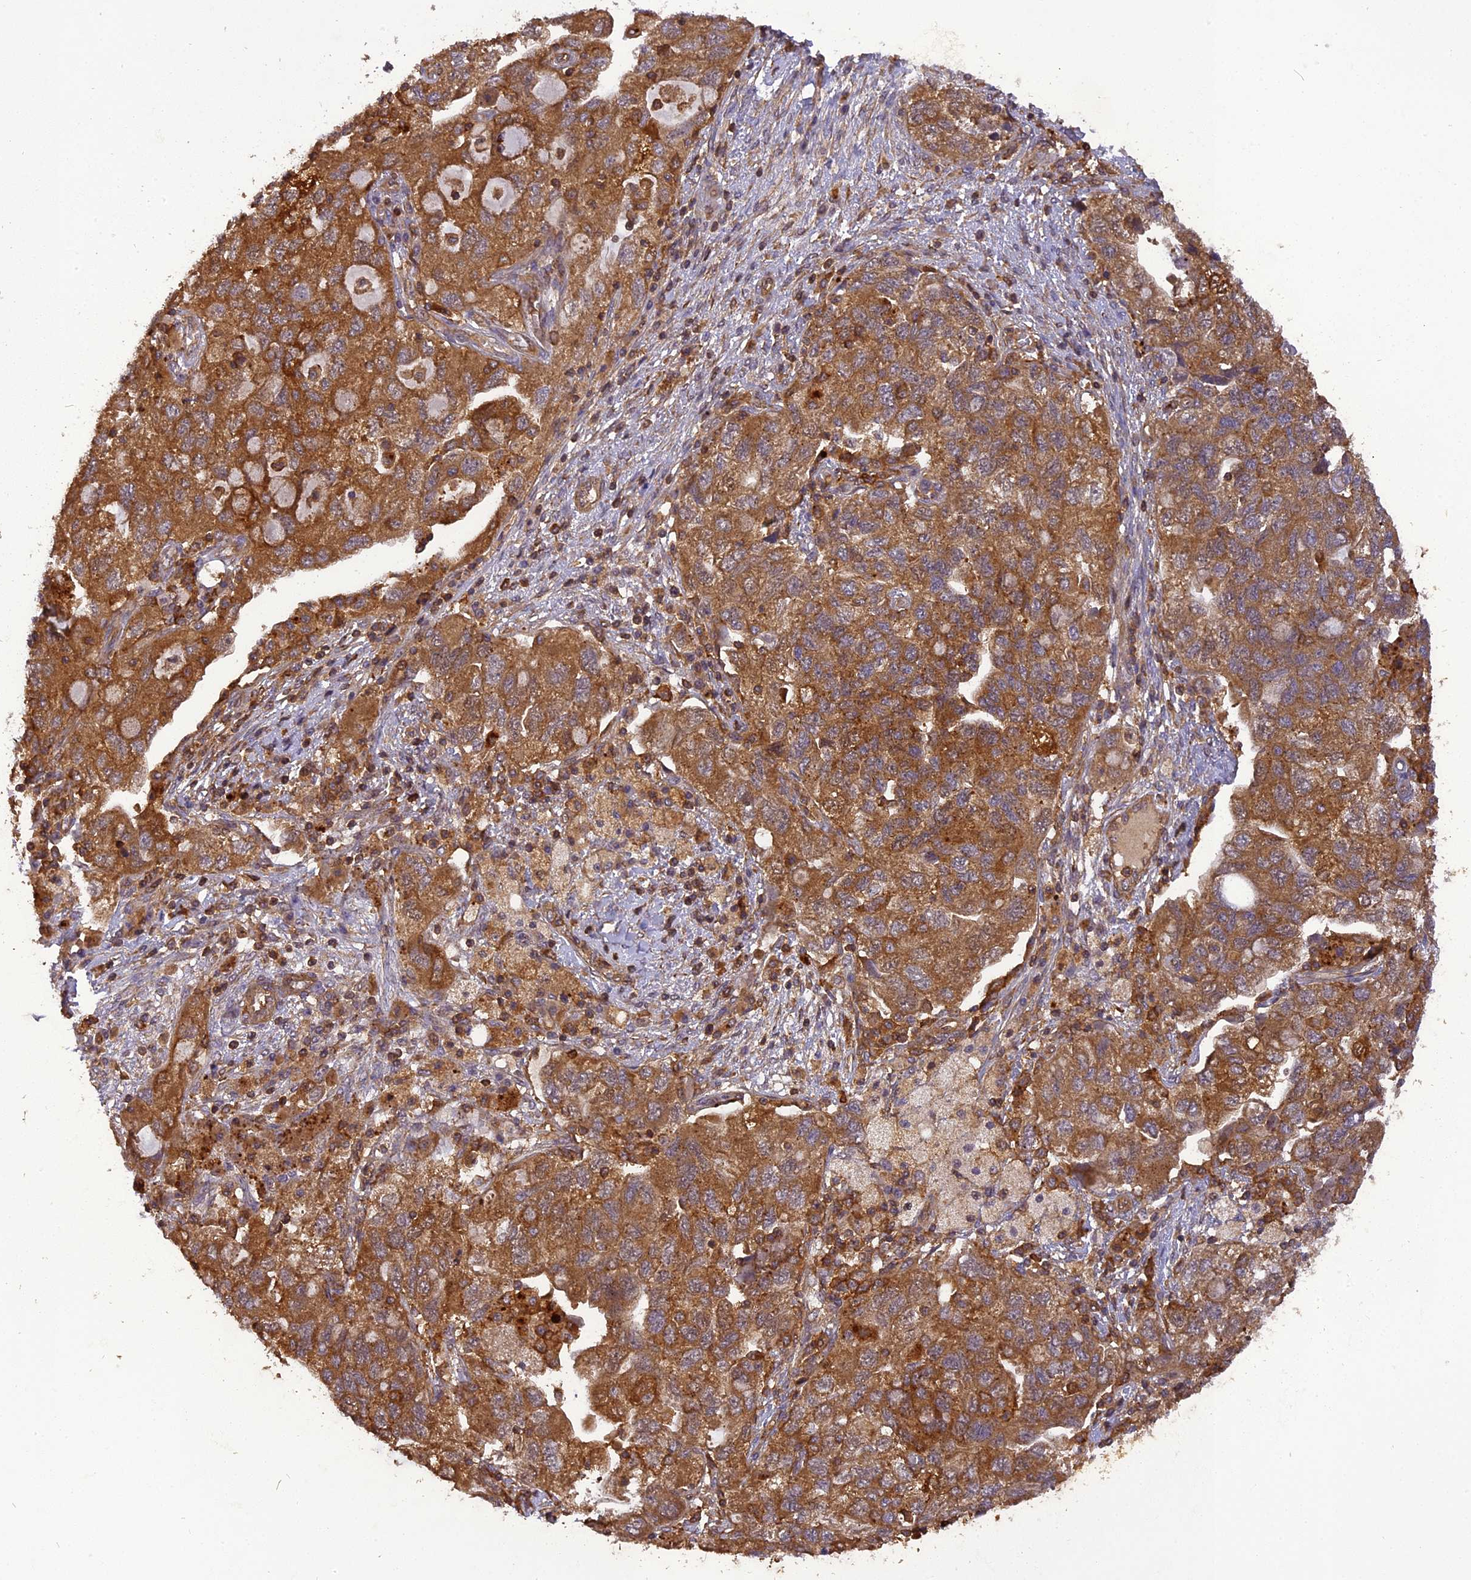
{"staining": {"intensity": "moderate", "quantity": ">75%", "location": "cytoplasmic/membranous"}, "tissue": "ovarian cancer", "cell_type": "Tumor cells", "image_type": "cancer", "snomed": [{"axis": "morphology", "description": "Carcinoma, NOS"}, {"axis": "morphology", "description": "Cystadenocarcinoma, serous, NOS"}, {"axis": "topography", "description": "Ovary"}], "caption": "Immunohistochemistry (DAB (3,3'-diaminobenzidine)) staining of human ovarian cancer (carcinoma) exhibits moderate cytoplasmic/membranous protein positivity in approximately >75% of tumor cells.", "gene": "STOML1", "patient": {"sex": "female", "age": 69}}